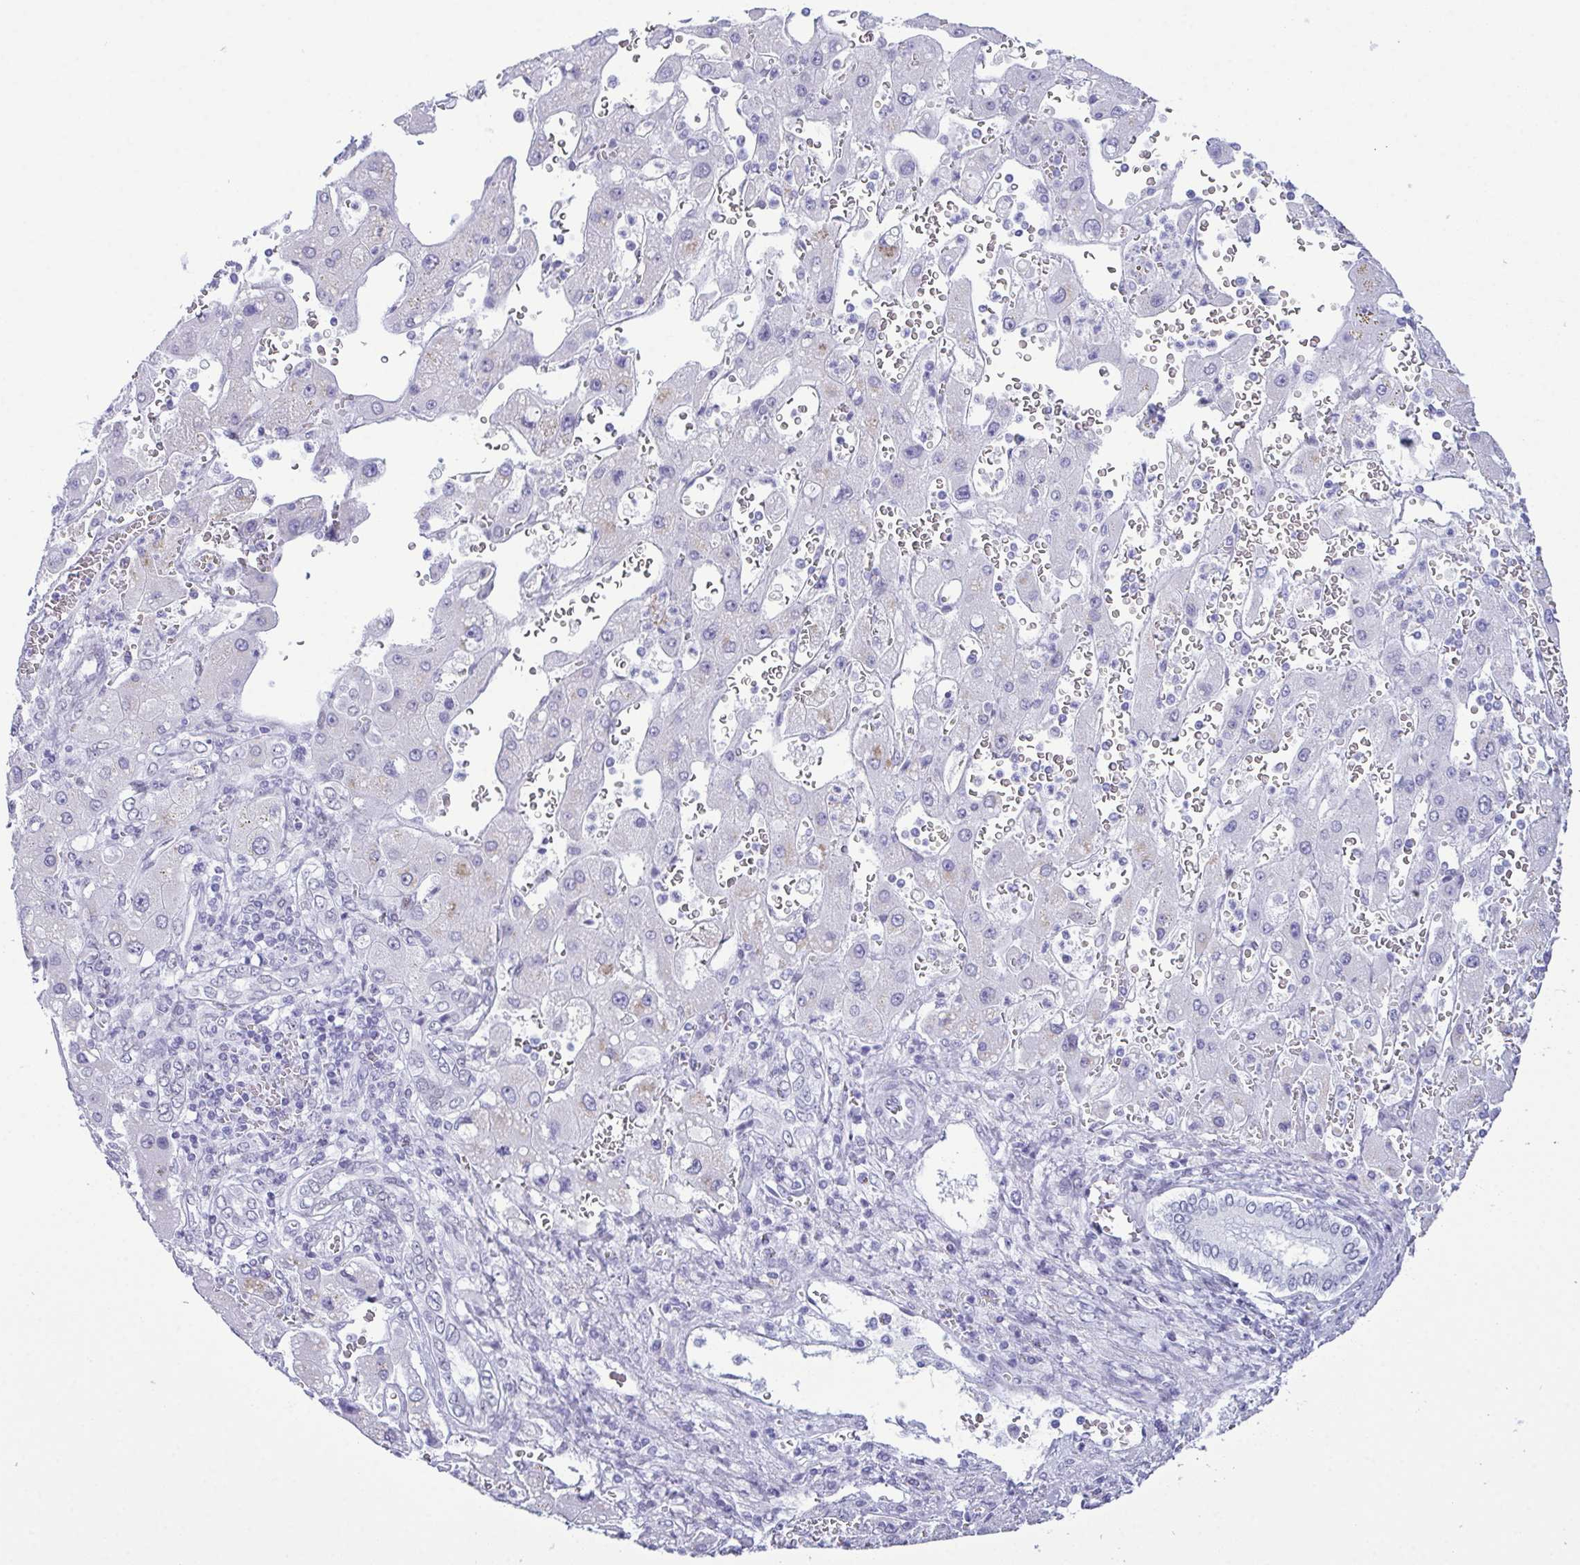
{"staining": {"intensity": "negative", "quantity": "none", "location": "none"}, "tissue": "liver cancer", "cell_type": "Tumor cells", "image_type": "cancer", "snomed": [{"axis": "morphology", "description": "Carcinoma, Hepatocellular, NOS"}, {"axis": "topography", "description": "Liver"}], "caption": "High power microscopy image of an IHC photomicrograph of liver cancer (hepatocellular carcinoma), revealing no significant staining in tumor cells. (DAB (3,3'-diaminobenzidine) IHC, high magnification).", "gene": "SUGP2", "patient": {"sex": "female", "age": 73}}